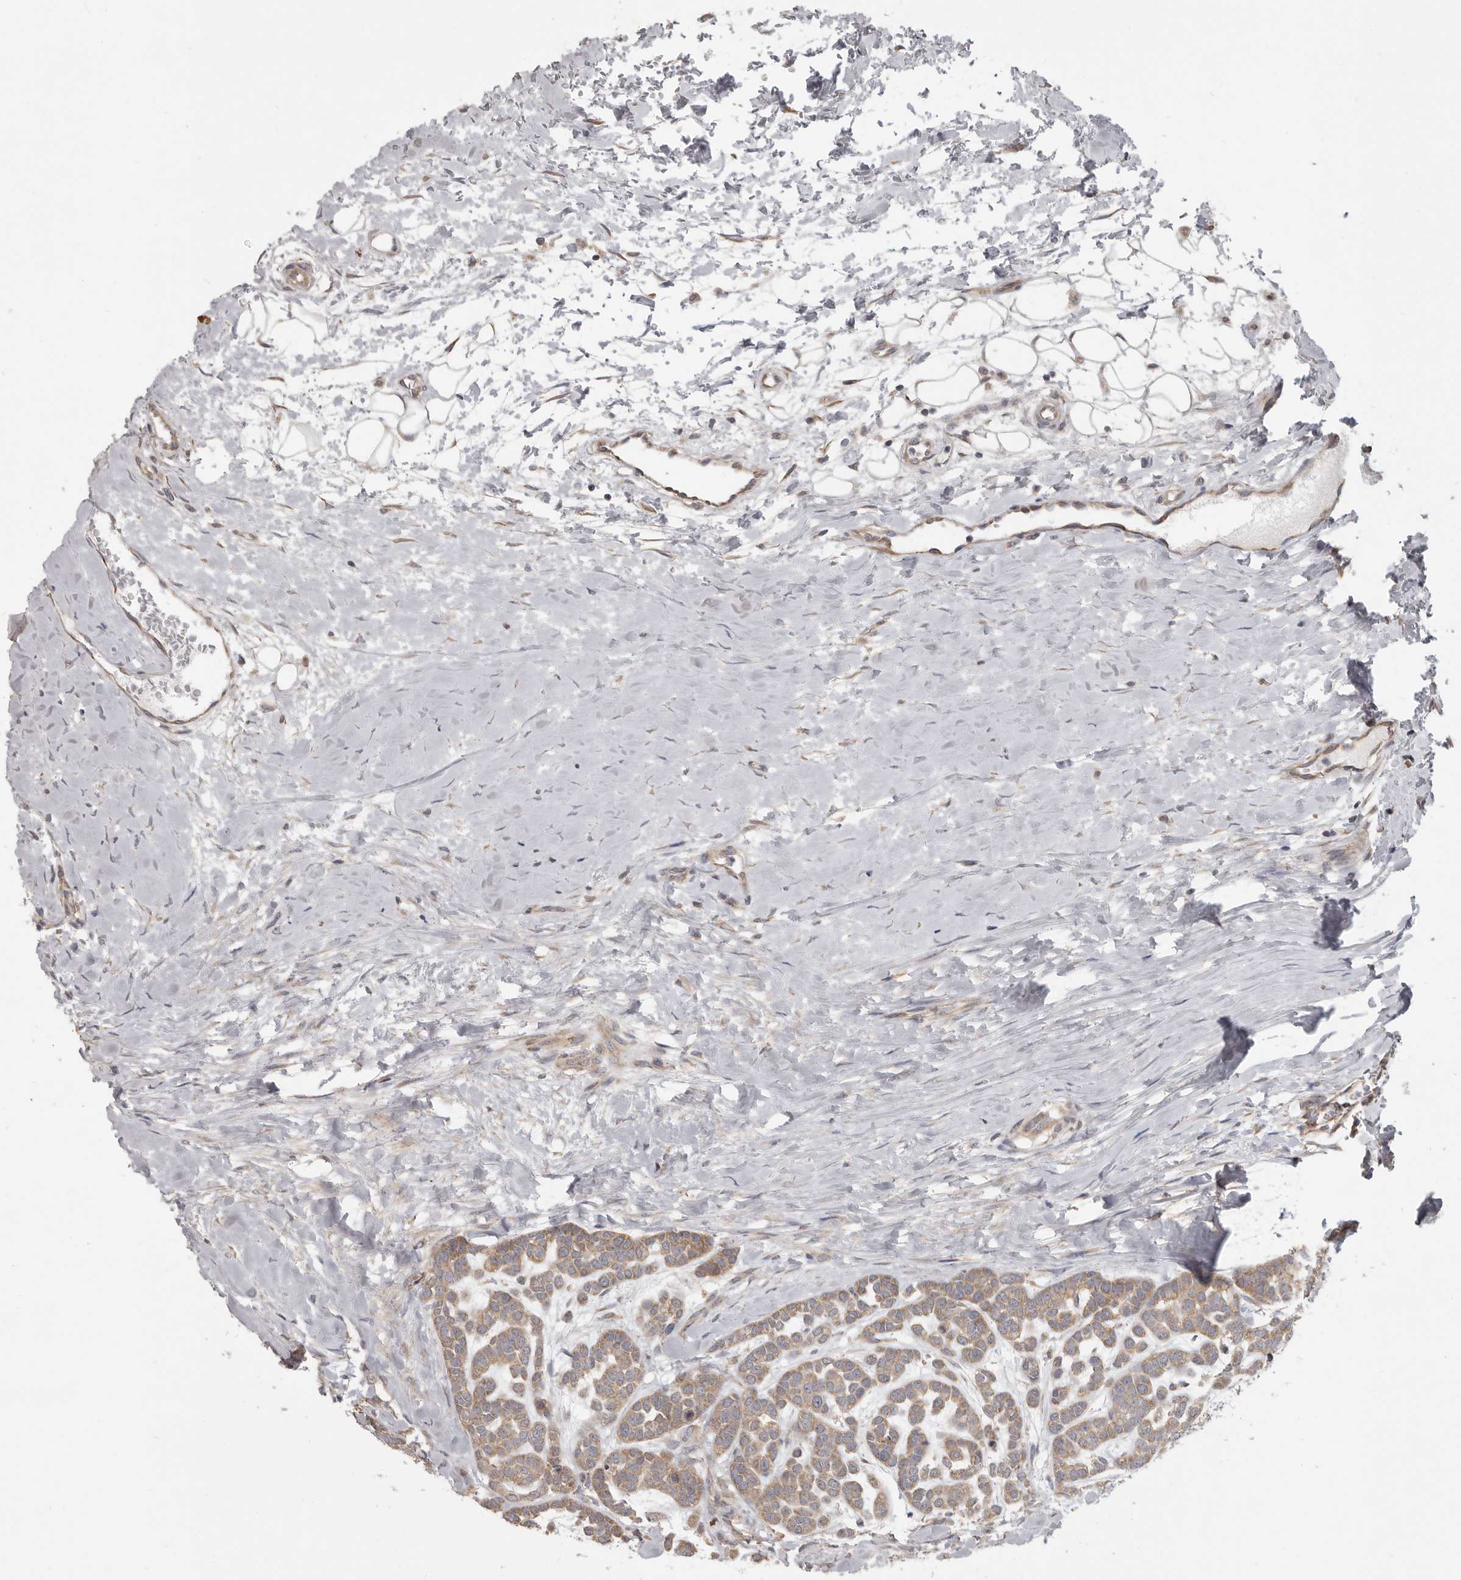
{"staining": {"intensity": "moderate", "quantity": ">75%", "location": "cytoplasmic/membranous"}, "tissue": "head and neck cancer", "cell_type": "Tumor cells", "image_type": "cancer", "snomed": [{"axis": "morphology", "description": "Adenocarcinoma, NOS"}, {"axis": "morphology", "description": "Adenoma, NOS"}, {"axis": "topography", "description": "Head-Neck"}], "caption": "High-magnification brightfield microscopy of head and neck adenoma stained with DAB (3,3'-diaminobenzidine) (brown) and counterstained with hematoxylin (blue). tumor cells exhibit moderate cytoplasmic/membranous positivity is appreciated in about>75% of cells.", "gene": "UNK", "patient": {"sex": "female", "age": 55}}